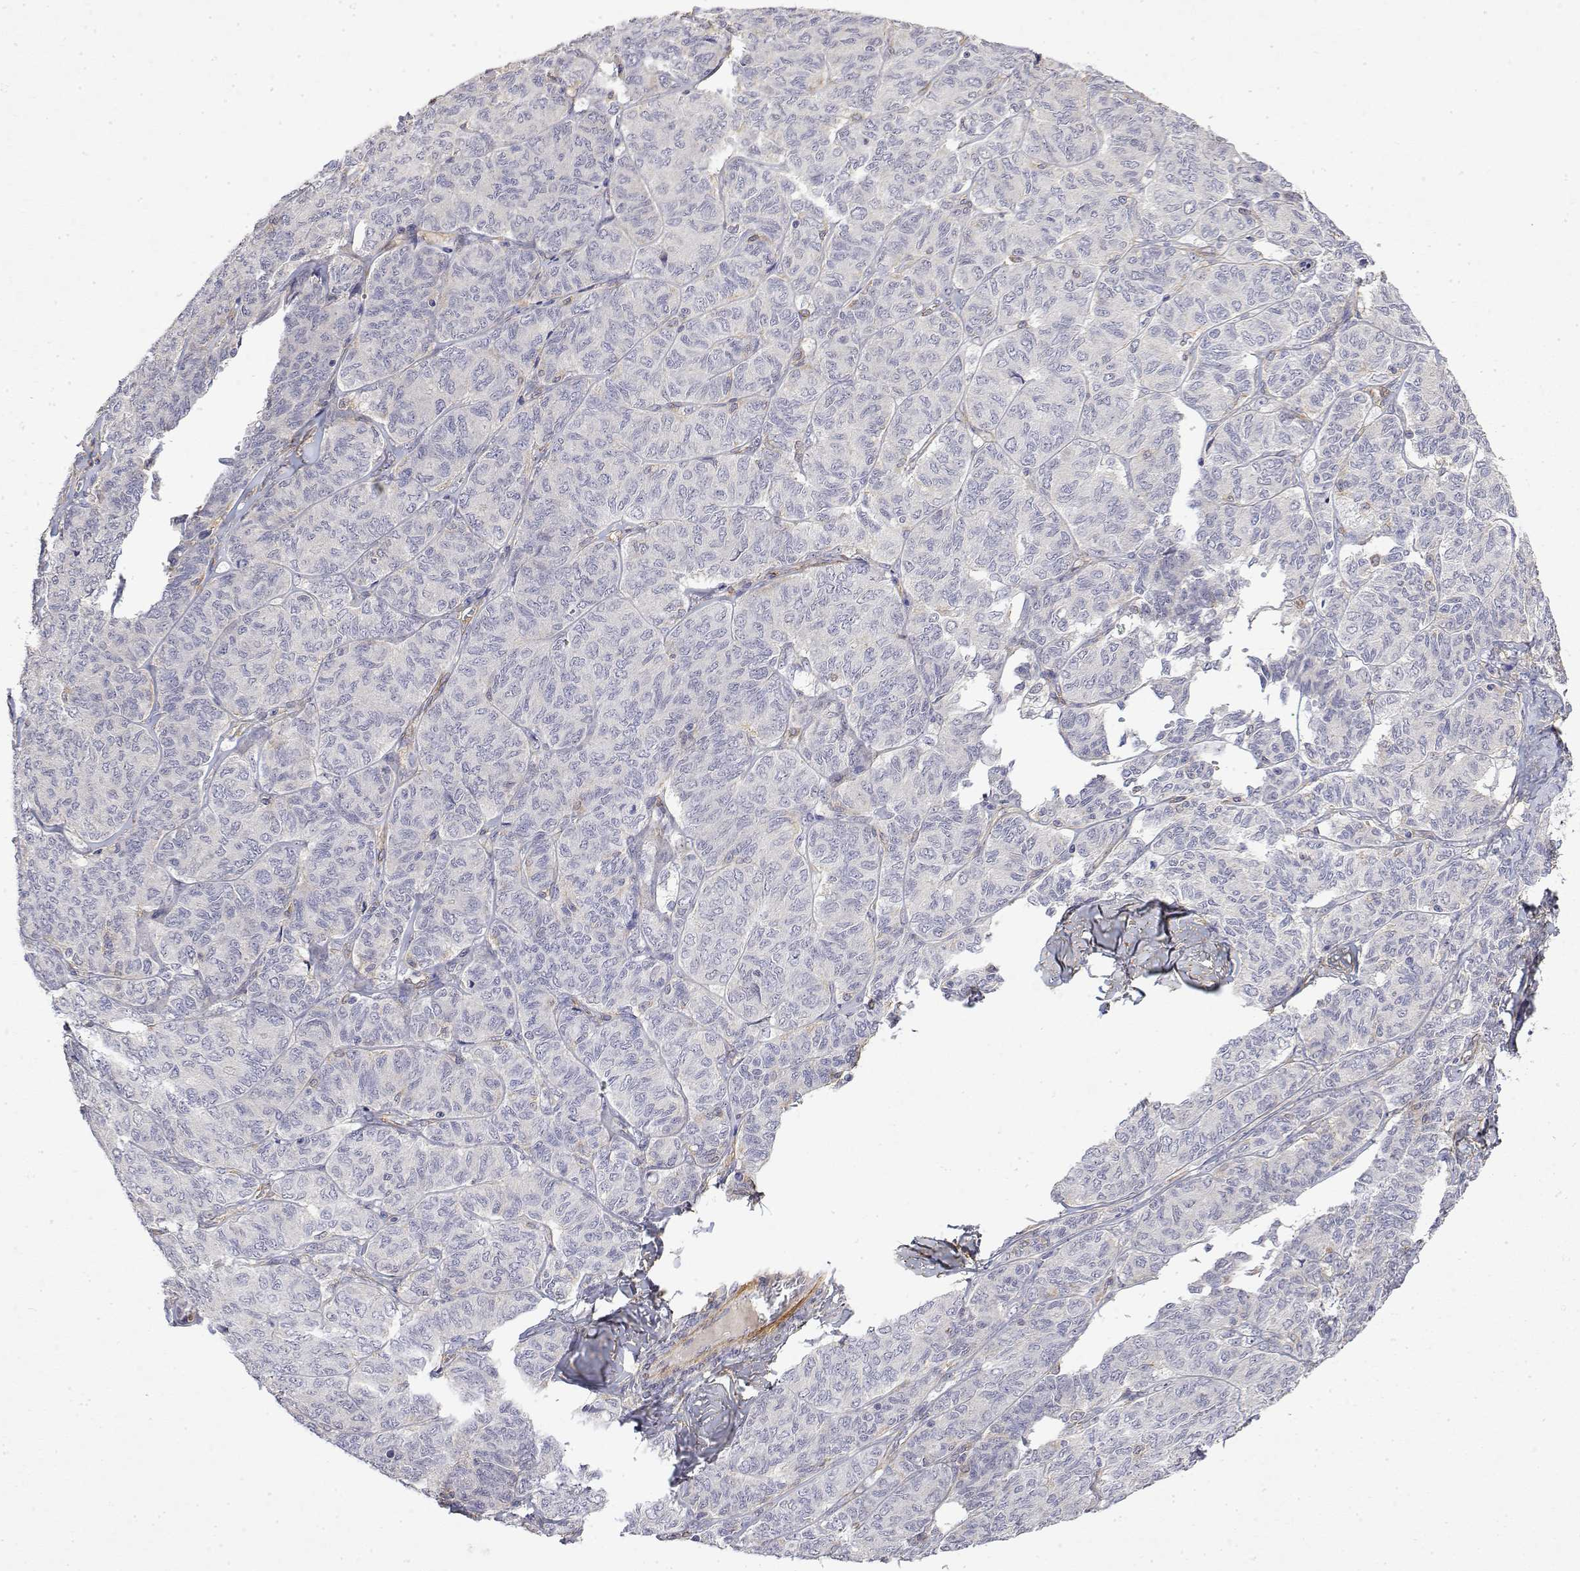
{"staining": {"intensity": "negative", "quantity": "none", "location": "none"}, "tissue": "ovarian cancer", "cell_type": "Tumor cells", "image_type": "cancer", "snomed": [{"axis": "morphology", "description": "Carcinoma, endometroid"}, {"axis": "topography", "description": "Ovary"}], "caption": "A high-resolution image shows immunohistochemistry (IHC) staining of ovarian cancer, which displays no significant staining in tumor cells.", "gene": "SOWAHD", "patient": {"sex": "female", "age": 80}}